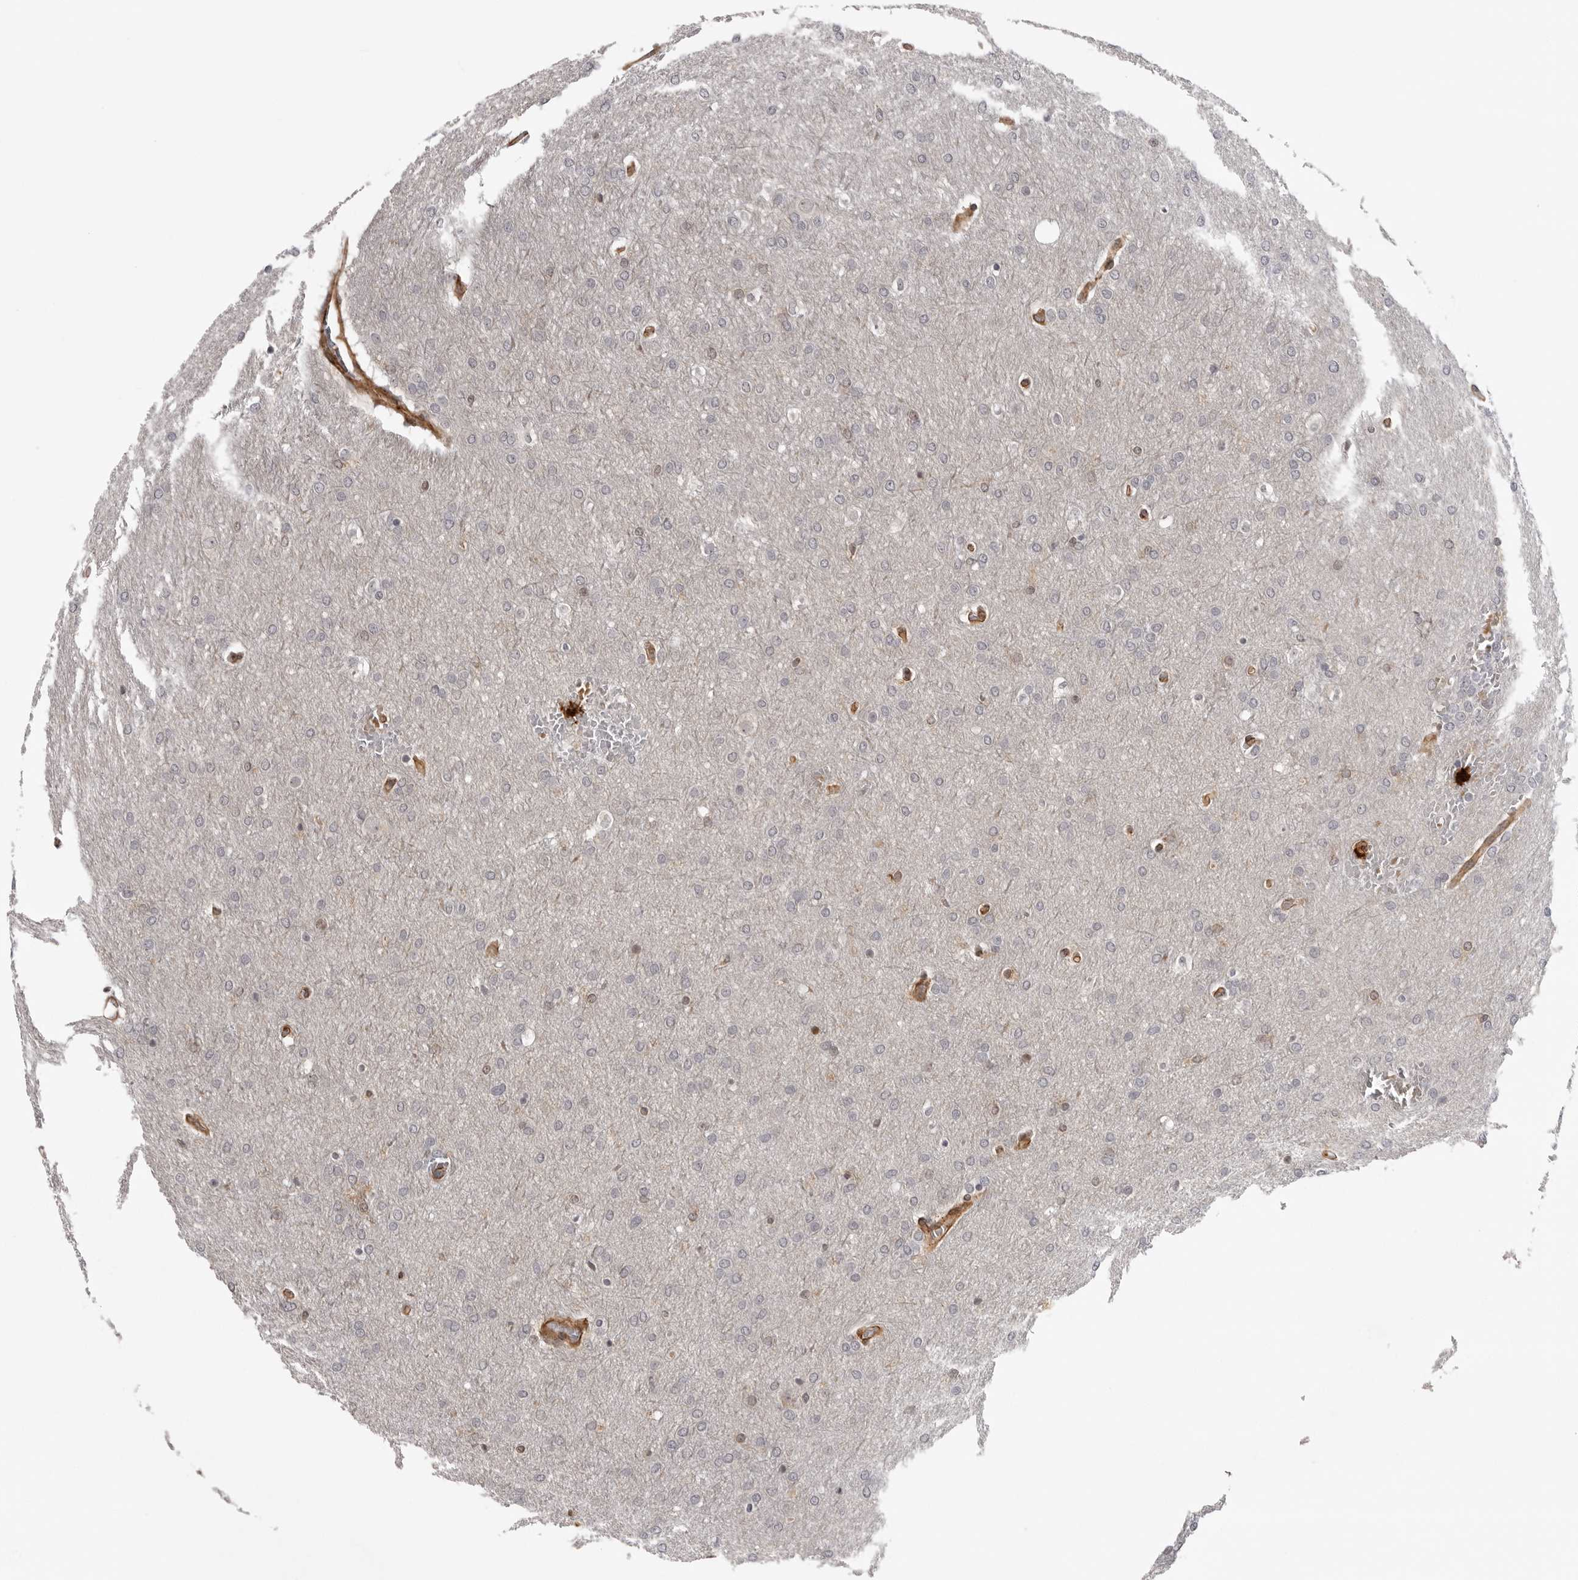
{"staining": {"intensity": "negative", "quantity": "none", "location": "none"}, "tissue": "glioma", "cell_type": "Tumor cells", "image_type": "cancer", "snomed": [{"axis": "morphology", "description": "Glioma, malignant, Low grade"}, {"axis": "topography", "description": "Brain"}], "caption": "The histopathology image exhibits no staining of tumor cells in low-grade glioma (malignant).", "gene": "TUT4", "patient": {"sex": "female", "age": 37}}